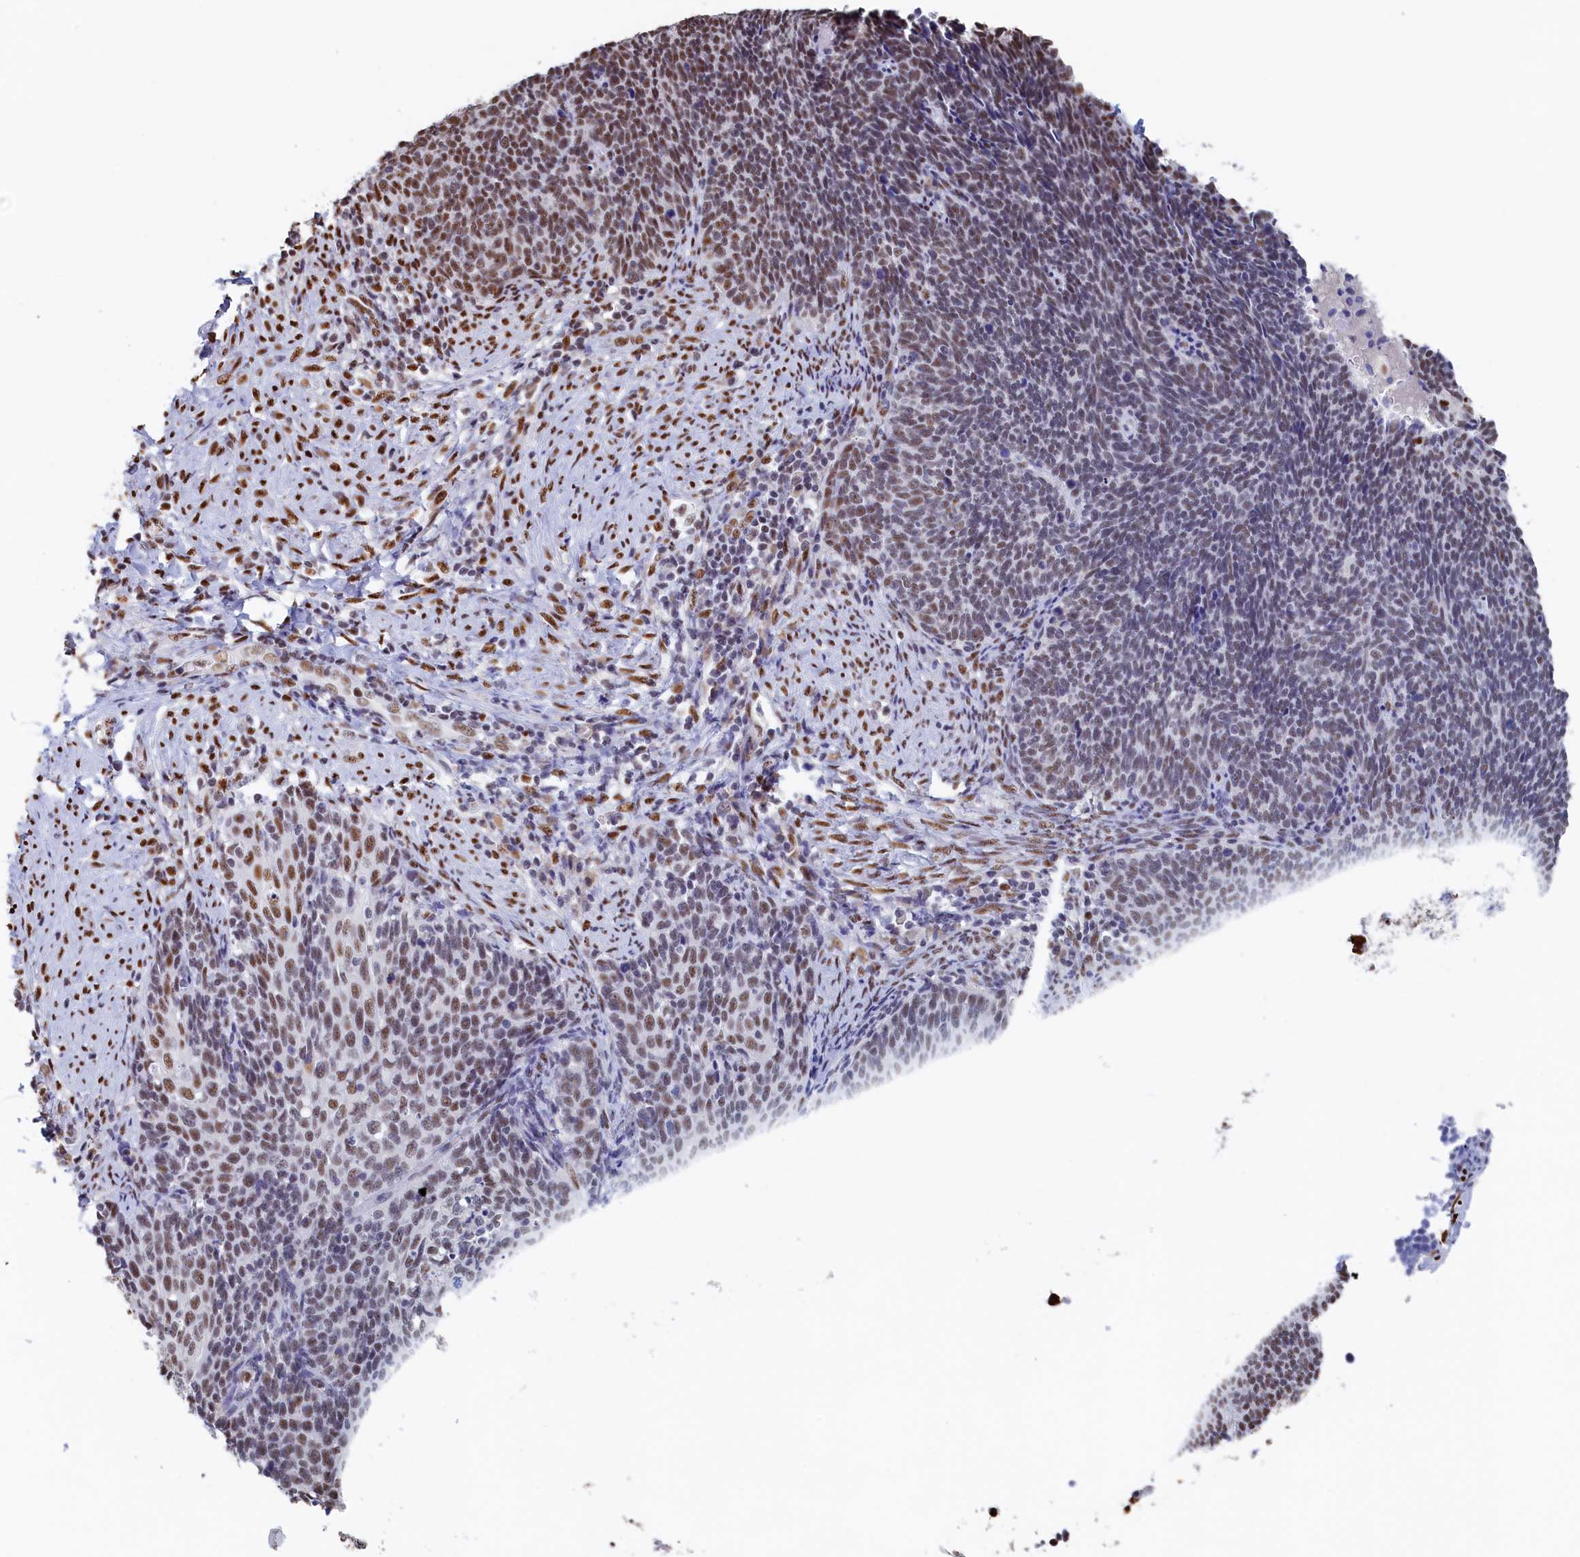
{"staining": {"intensity": "moderate", "quantity": "<25%", "location": "nuclear"}, "tissue": "cervical cancer", "cell_type": "Tumor cells", "image_type": "cancer", "snomed": [{"axis": "morphology", "description": "Squamous cell carcinoma, NOS"}, {"axis": "topography", "description": "Cervix"}], "caption": "Immunohistochemical staining of human cervical squamous cell carcinoma reveals moderate nuclear protein positivity in approximately <25% of tumor cells.", "gene": "MOSPD3", "patient": {"sex": "female", "age": 39}}